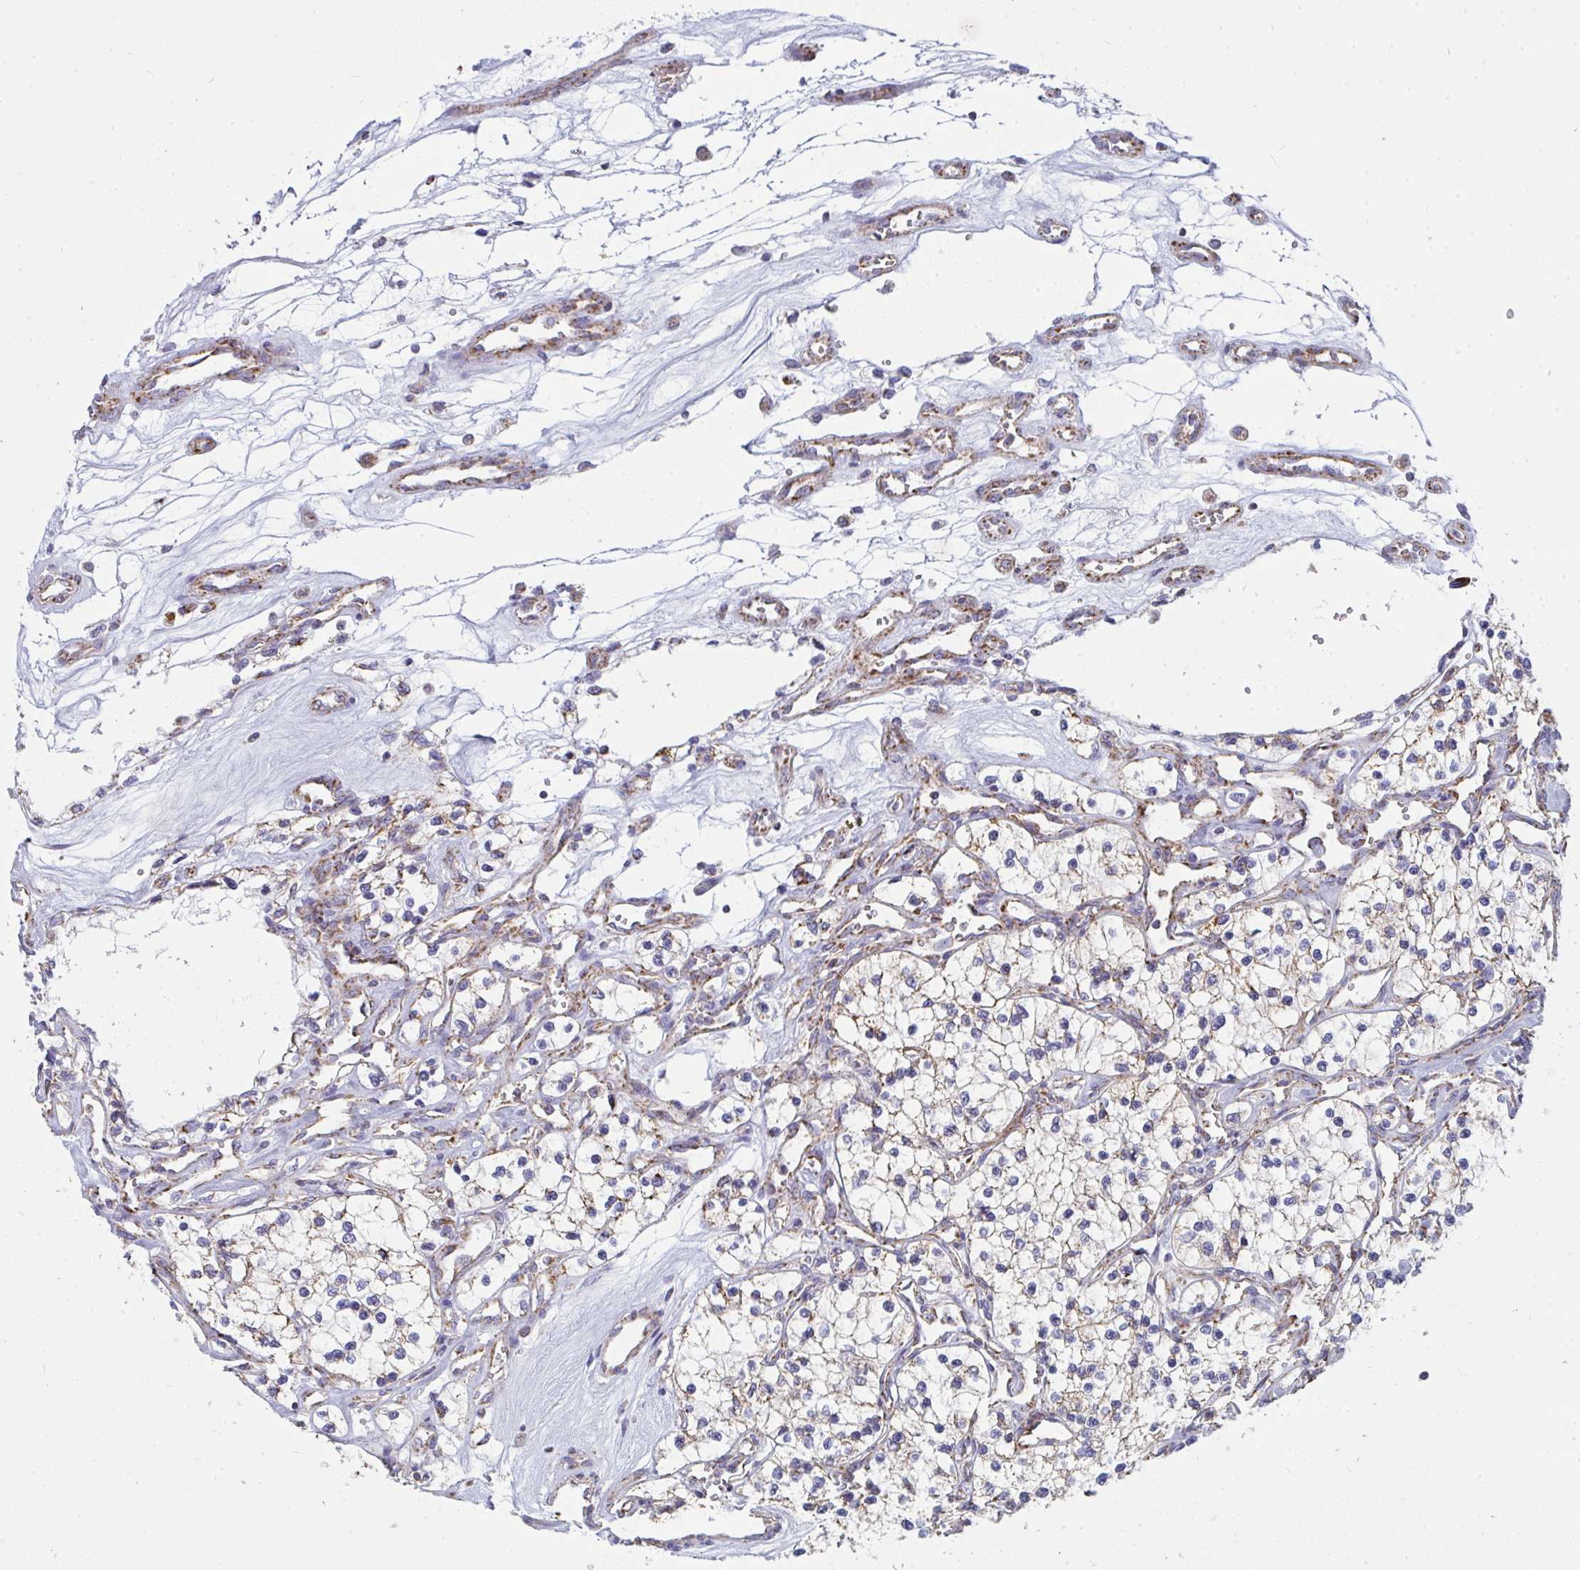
{"staining": {"intensity": "weak", "quantity": "<25%", "location": "cytoplasmic/membranous"}, "tissue": "renal cancer", "cell_type": "Tumor cells", "image_type": "cancer", "snomed": [{"axis": "morphology", "description": "Adenocarcinoma, NOS"}, {"axis": "topography", "description": "Kidney"}], "caption": "Immunohistochemical staining of human renal adenocarcinoma displays no significant positivity in tumor cells.", "gene": "FAHD1", "patient": {"sex": "female", "age": 69}}